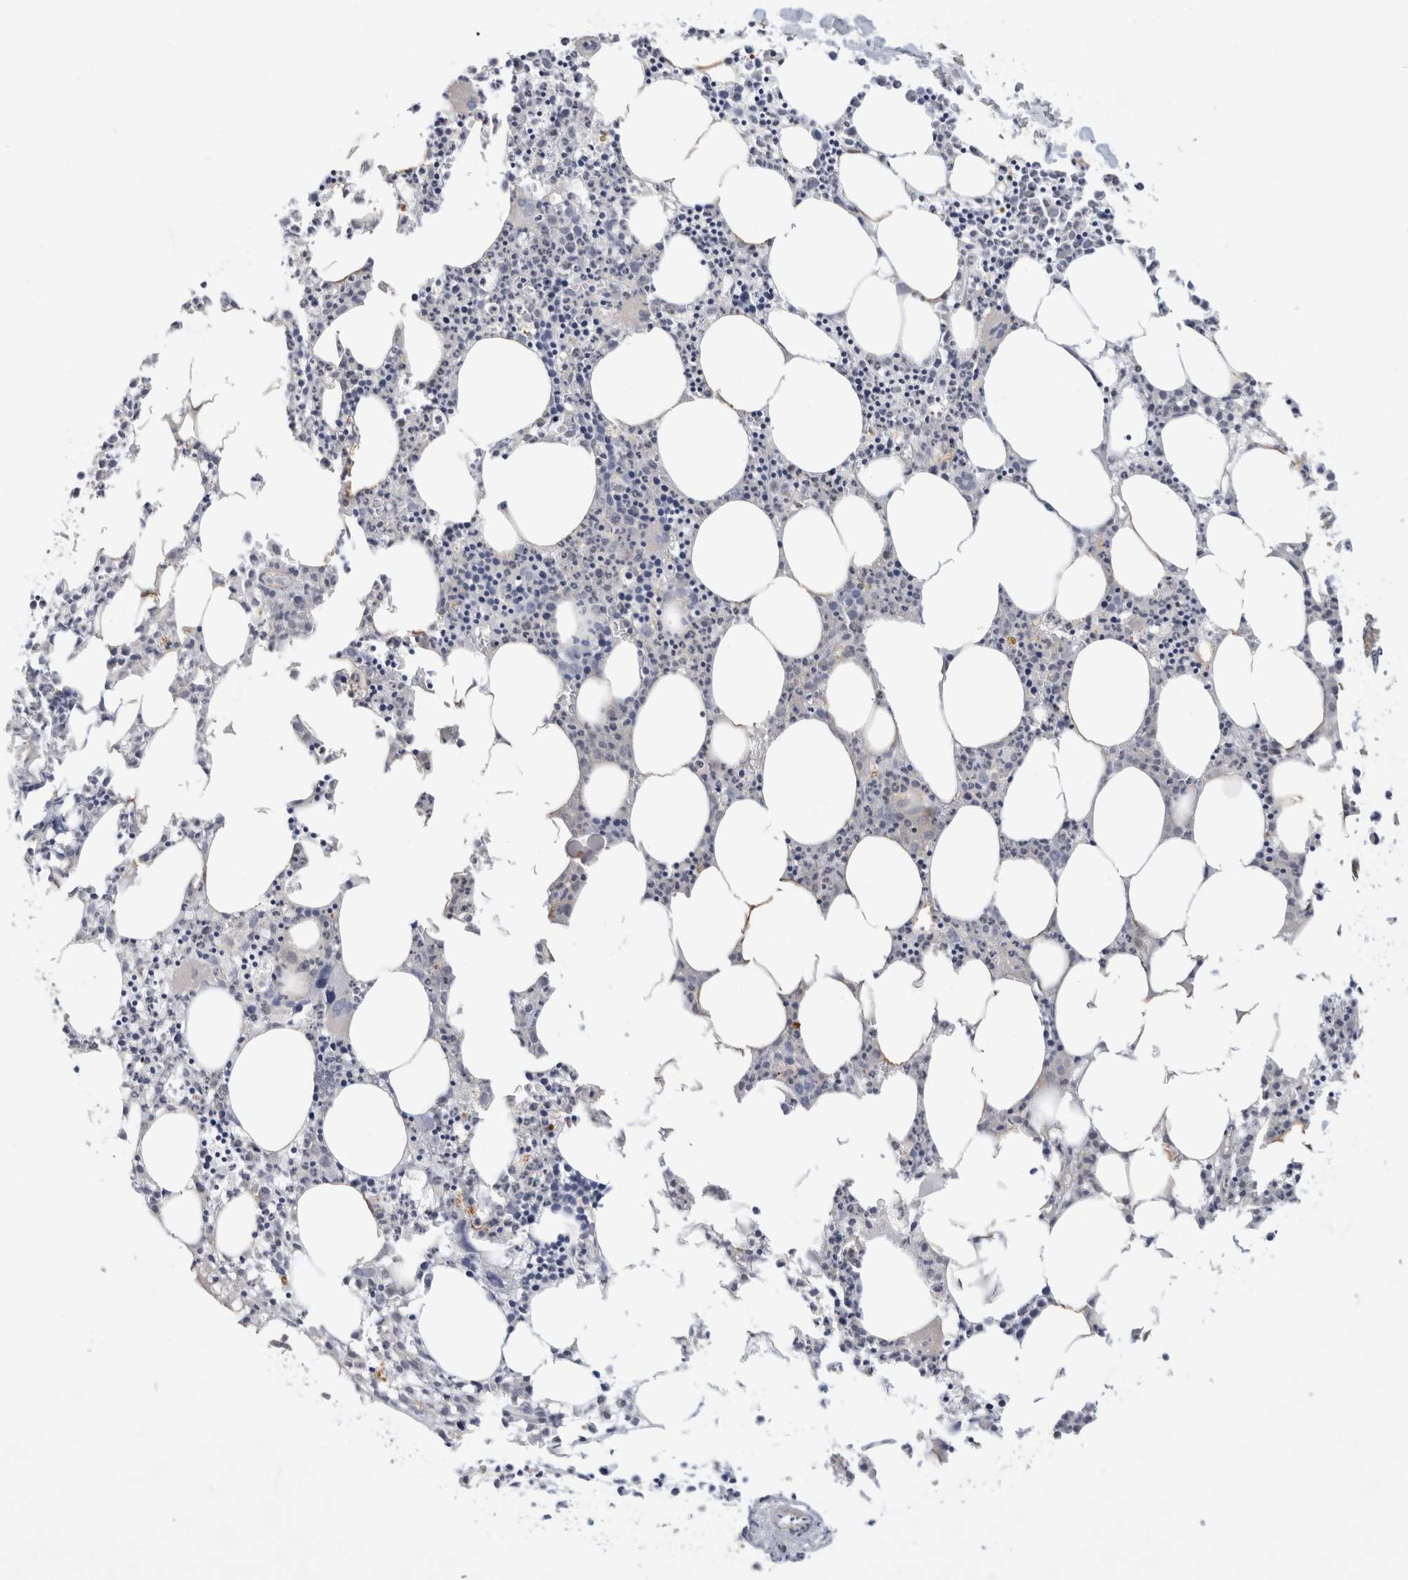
{"staining": {"intensity": "moderate", "quantity": "<25%", "location": "cytoplasmic/membranous"}, "tissue": "bone marrow", "cell_type": "Hematopoietic cells", "image_type": "normal", "snomed": [{"axis": "morphology", "description": "Normal tissue, NOS"}, {"axis": "morphology", "description": "Inflammation, NOS"}, {"axis": "topography", "description": "Bone marrow"}], "caption": "Immunohistochemical staining of benign human bone marrow exhibits low levels of moderate cytoplasmic/membranous staining in approximately <25% of hematopoietic cells.", "gene": "PGM1", "patient": {"sex": "female", "age": 62}}